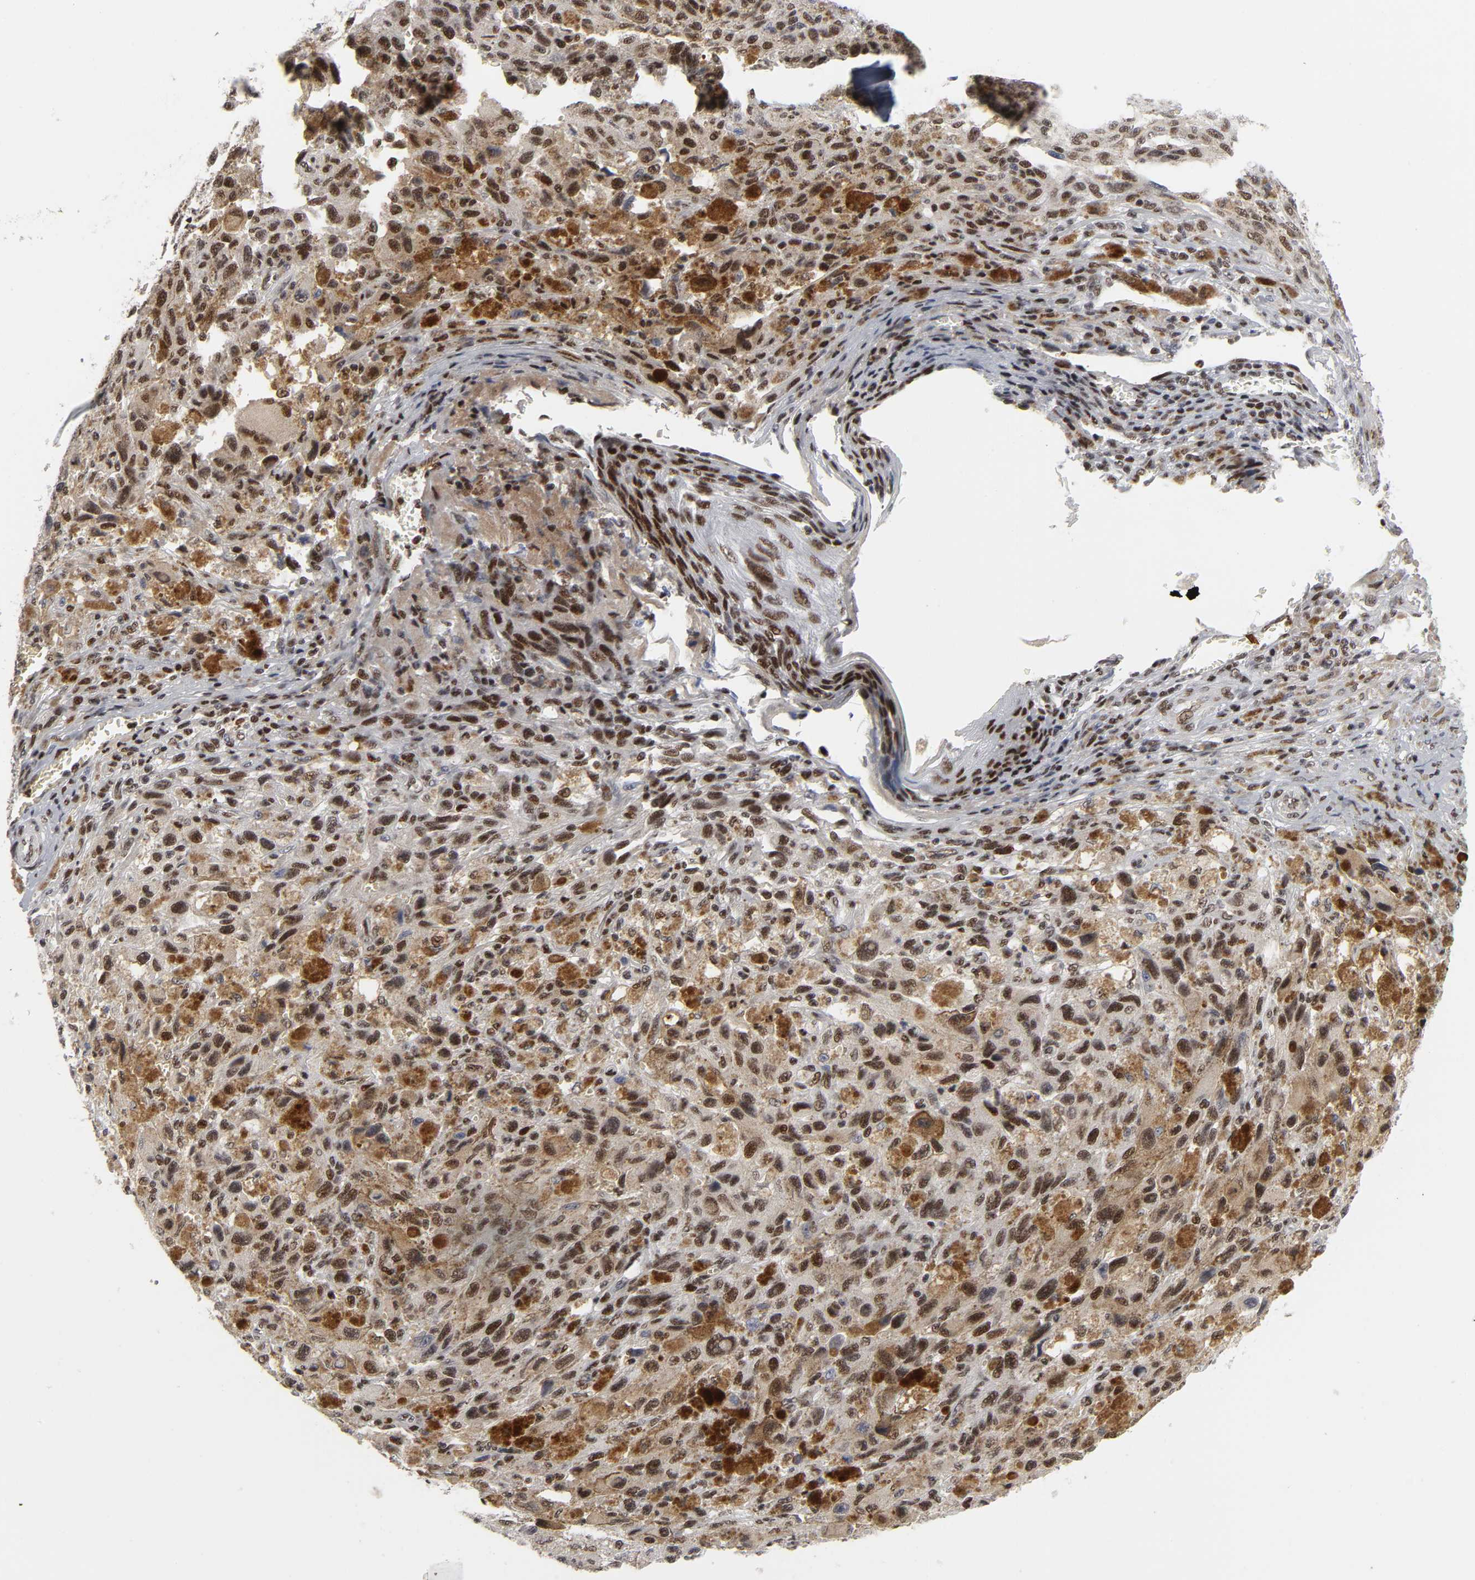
{"staining": {"intensity": "strong", "quantity": ">75%", "location": "nuclear"}, "tissue": "melanoma", "cell_type": "Tumor cells", "image_type": "cancer", "snomed": [{"axis": "morphology", "description": "Malignant melanoma, NOS"}, {"axis": "topography", "description": "Skin"}], "caption": "Protein expression analysis of human malignant melanoma reveals strong nuclear expression in approximately >75% of tumor cells.", "gene": "CREBBP", "patient": {"sex": "male", "age": 81}}